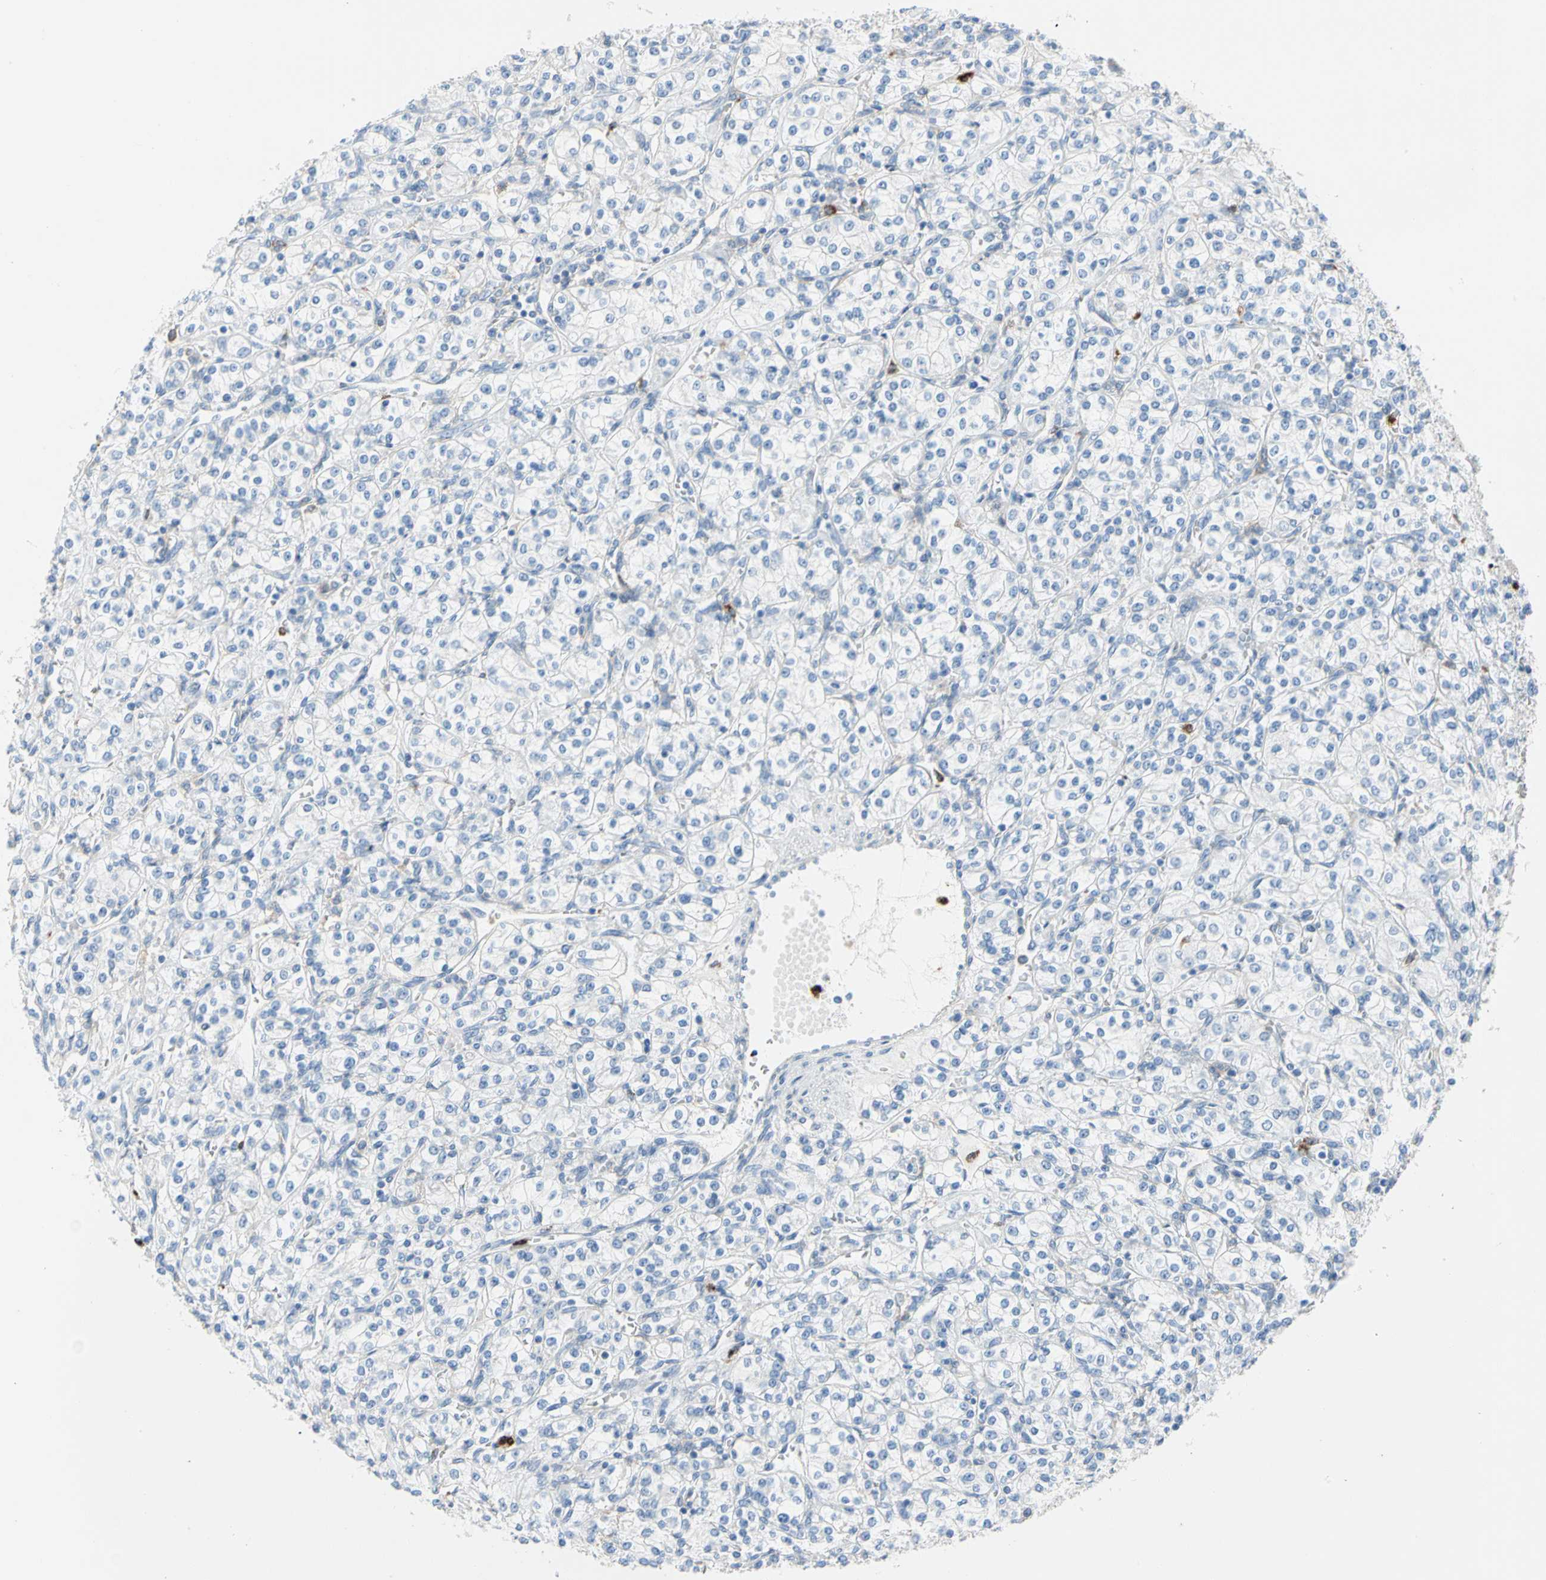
{"staining": {"intensity": "negative", "quantity": "none", "location": "none"}, "tissue": "renal cancer", "cell_type": "Tumor cells", "image_type": "cancer", "snomed": [{"axis": "morphology", "description": "Adenocarcinoma, NOS"}, {"axis": "topography", "description": "Kidney"}], "caption": "Renal cancer was stained to show a protein in brown. There is no significant positivity in tumor cells. (DAB immunohistochemistry visualized using brightfield microscopy, high magnification).", "gene": "CLEC4A", "patient": {"sex": "male", "age": 77}}